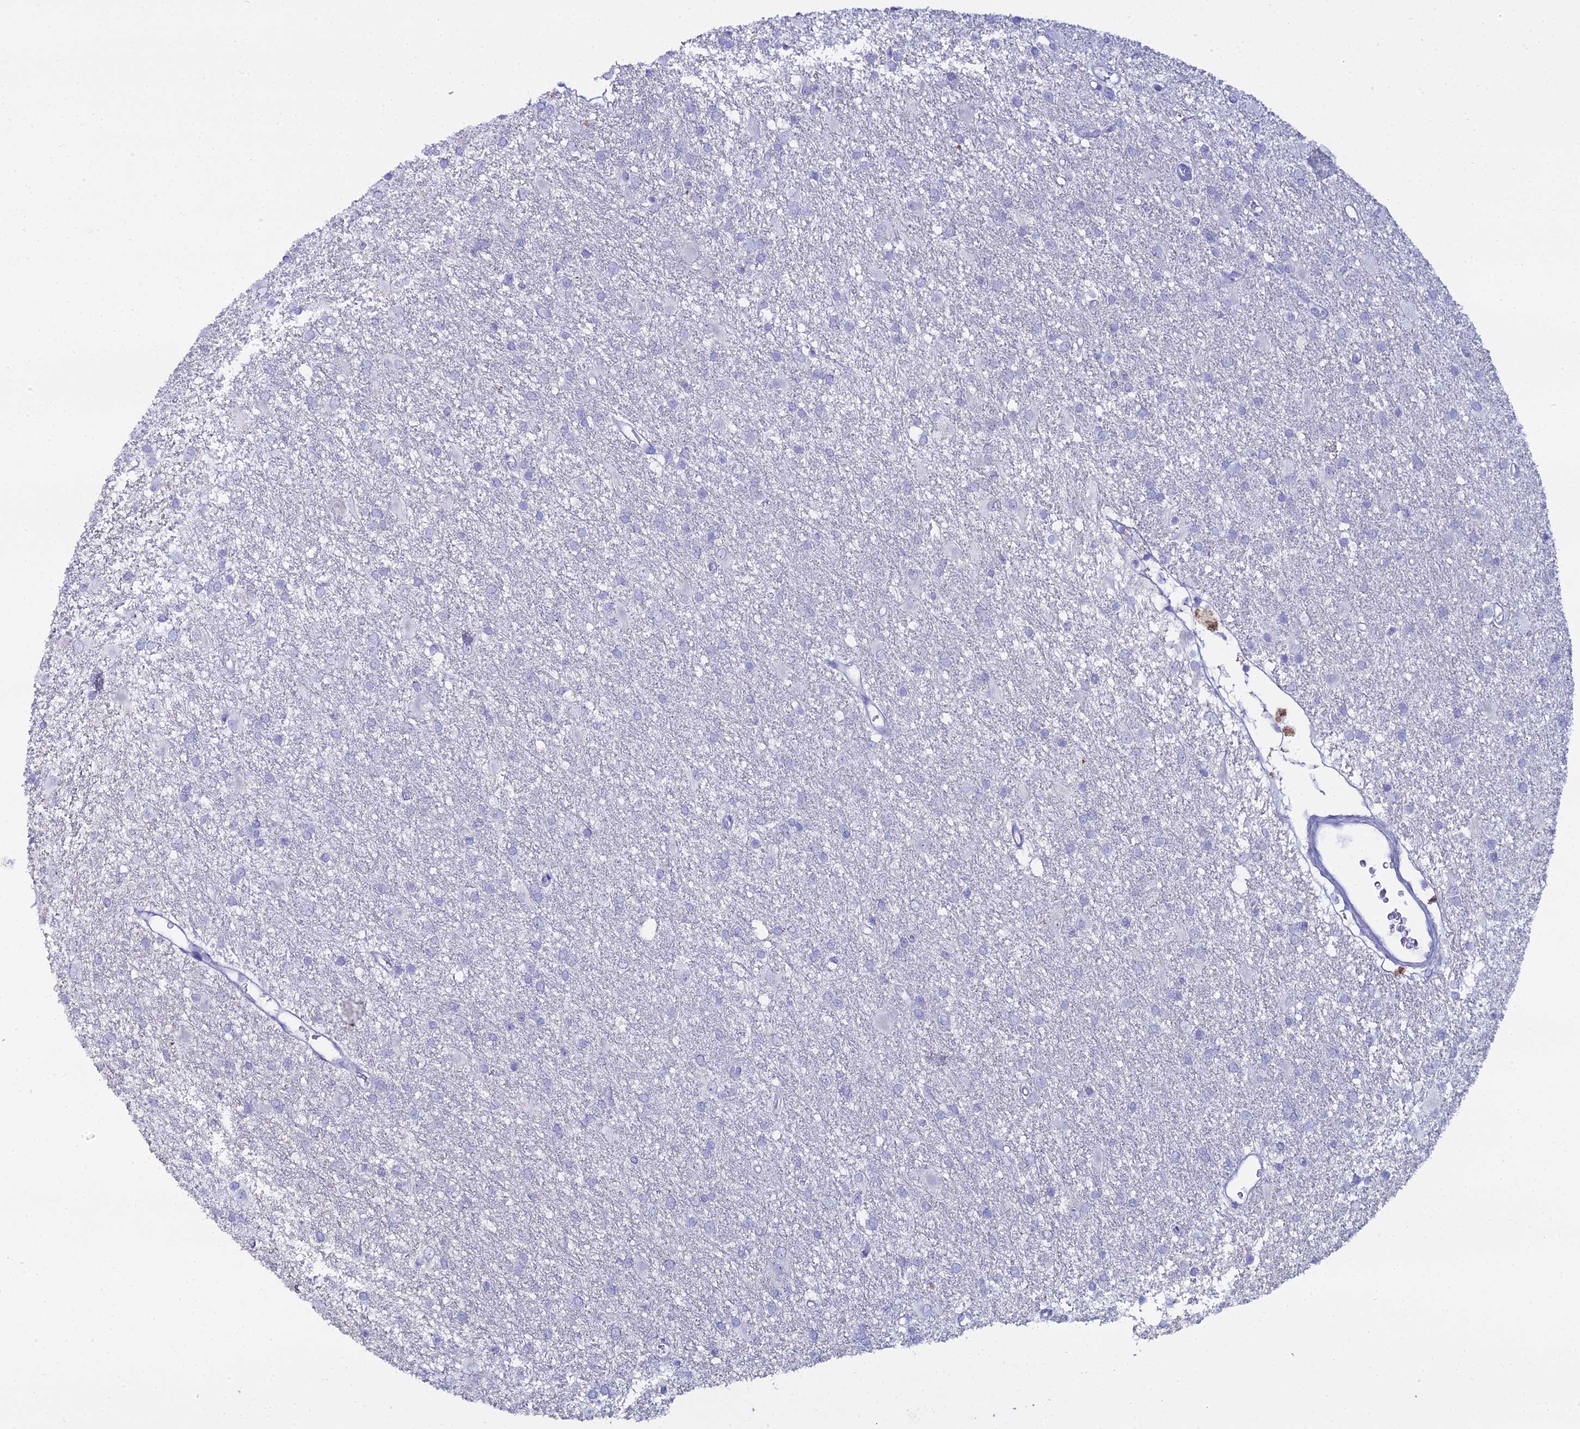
{"staining": {"intensity": "negative", "quantity": "none", "location": "none"}, "tissue": "glioma", "cell_type": "Tumor cells", "image_type": "cancer", "snomed": [{"axis": "morphology", "description": "Glioma, malignant, High grade"}, {"axis": "topography", "description": "Brain"}], "caption": "DAB (3,3'-diaminobenzidine) immunohistochemical staining of human glioma demonstrates no significant expression in tumor cells.", "gene": "DHX34", "patient": {"sex": "female", "age": 50}}